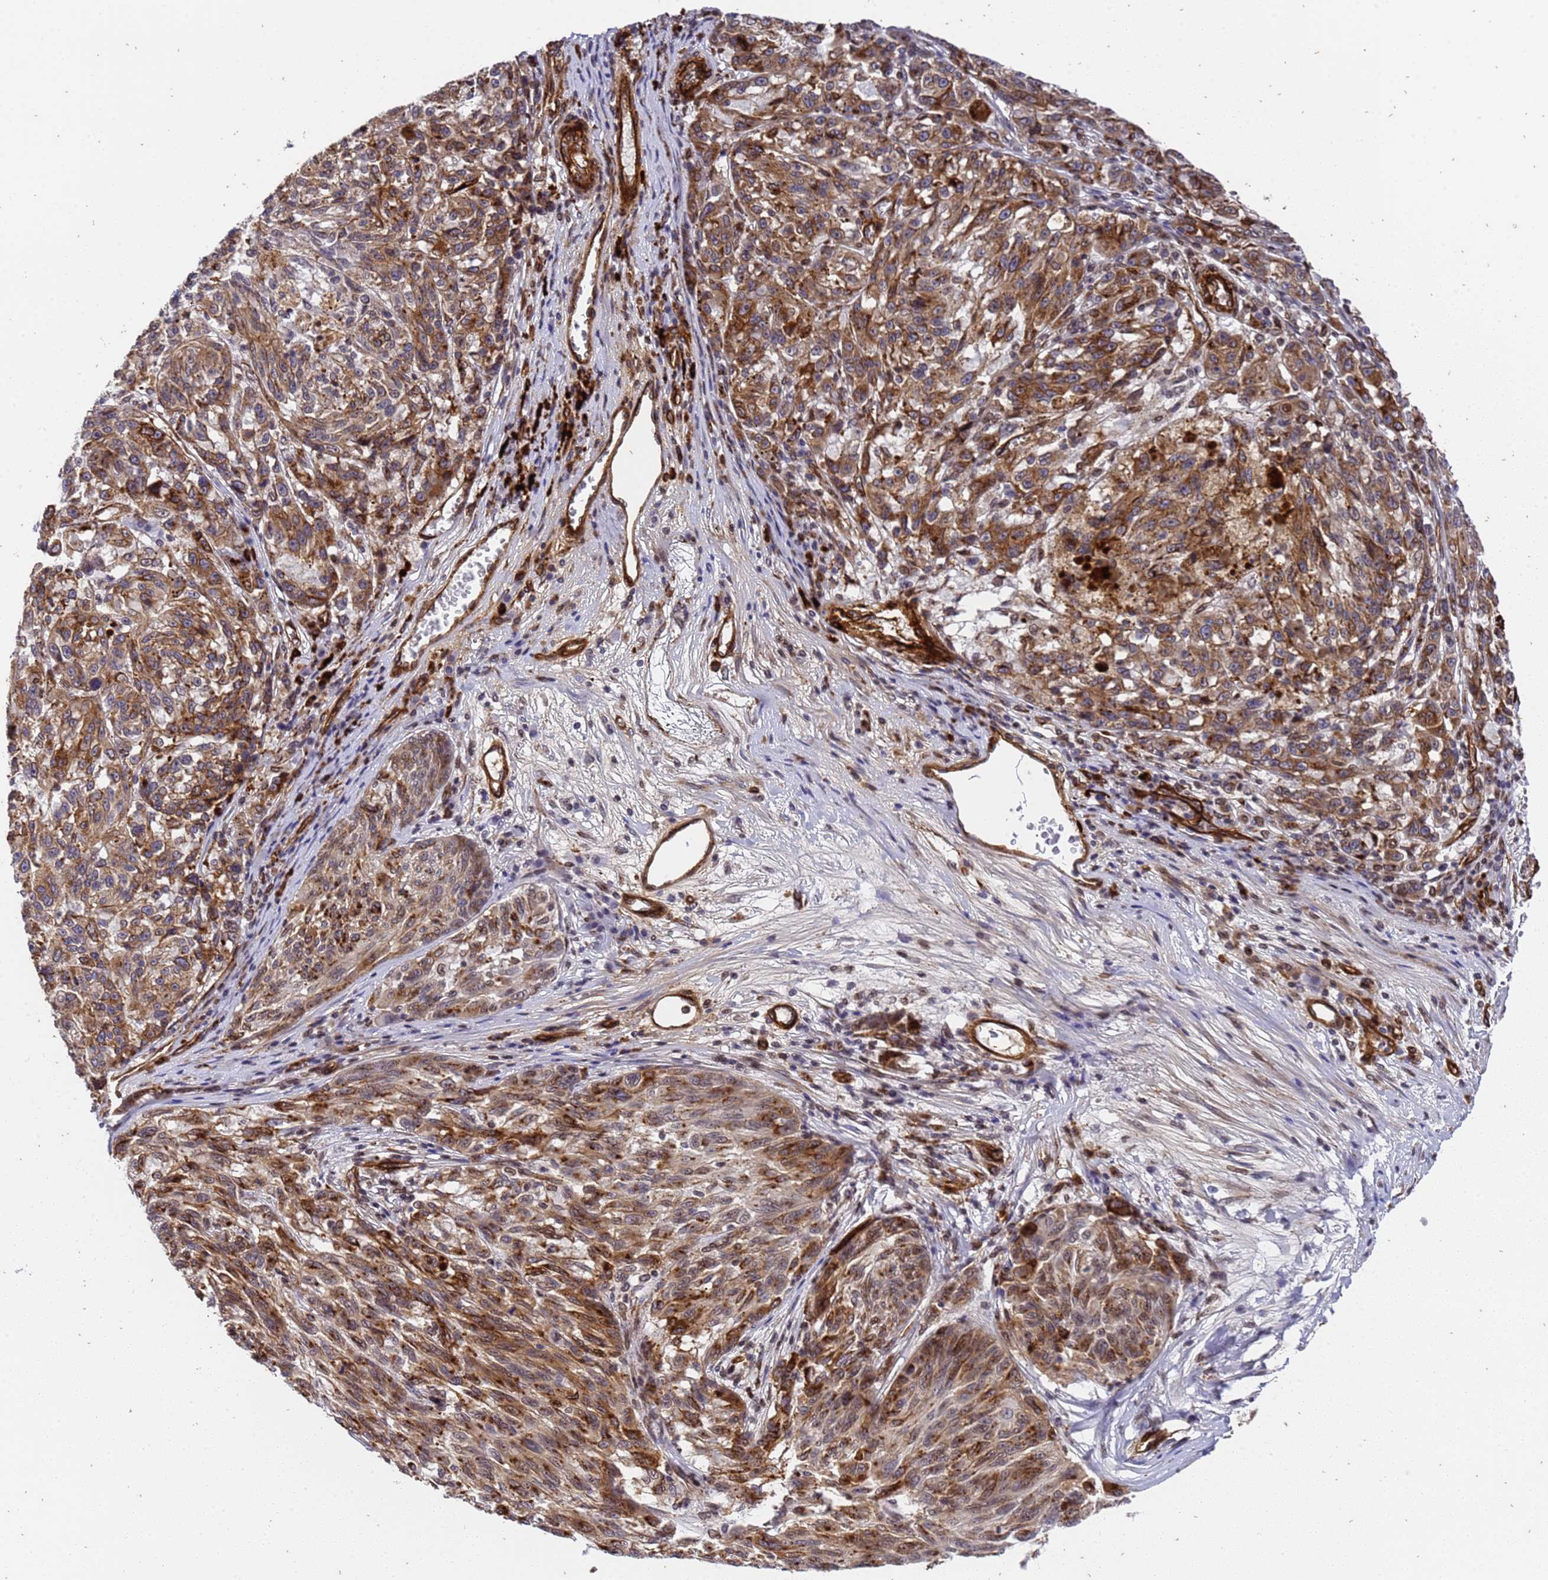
{"staining": {"intensity": "strong", "quantity": ">75%", "location": "cytoplasmic/membranous"}, "tissue": "melanoma", "cell_type": "Tumor cells", "image_type": "cancer", "snomed": [{"axis": "morphology", "description": "Malignant melanoma, NOS"}, {"axis": "topography", "description": "Skin"}], "caption": "Tumor cells display high levels of strong cytoplasmic/membranous positivity in approximately >75% of cells in melanoma.", "gene": "IGFBP7", "patient": {"sex": "male", "age": 53}}